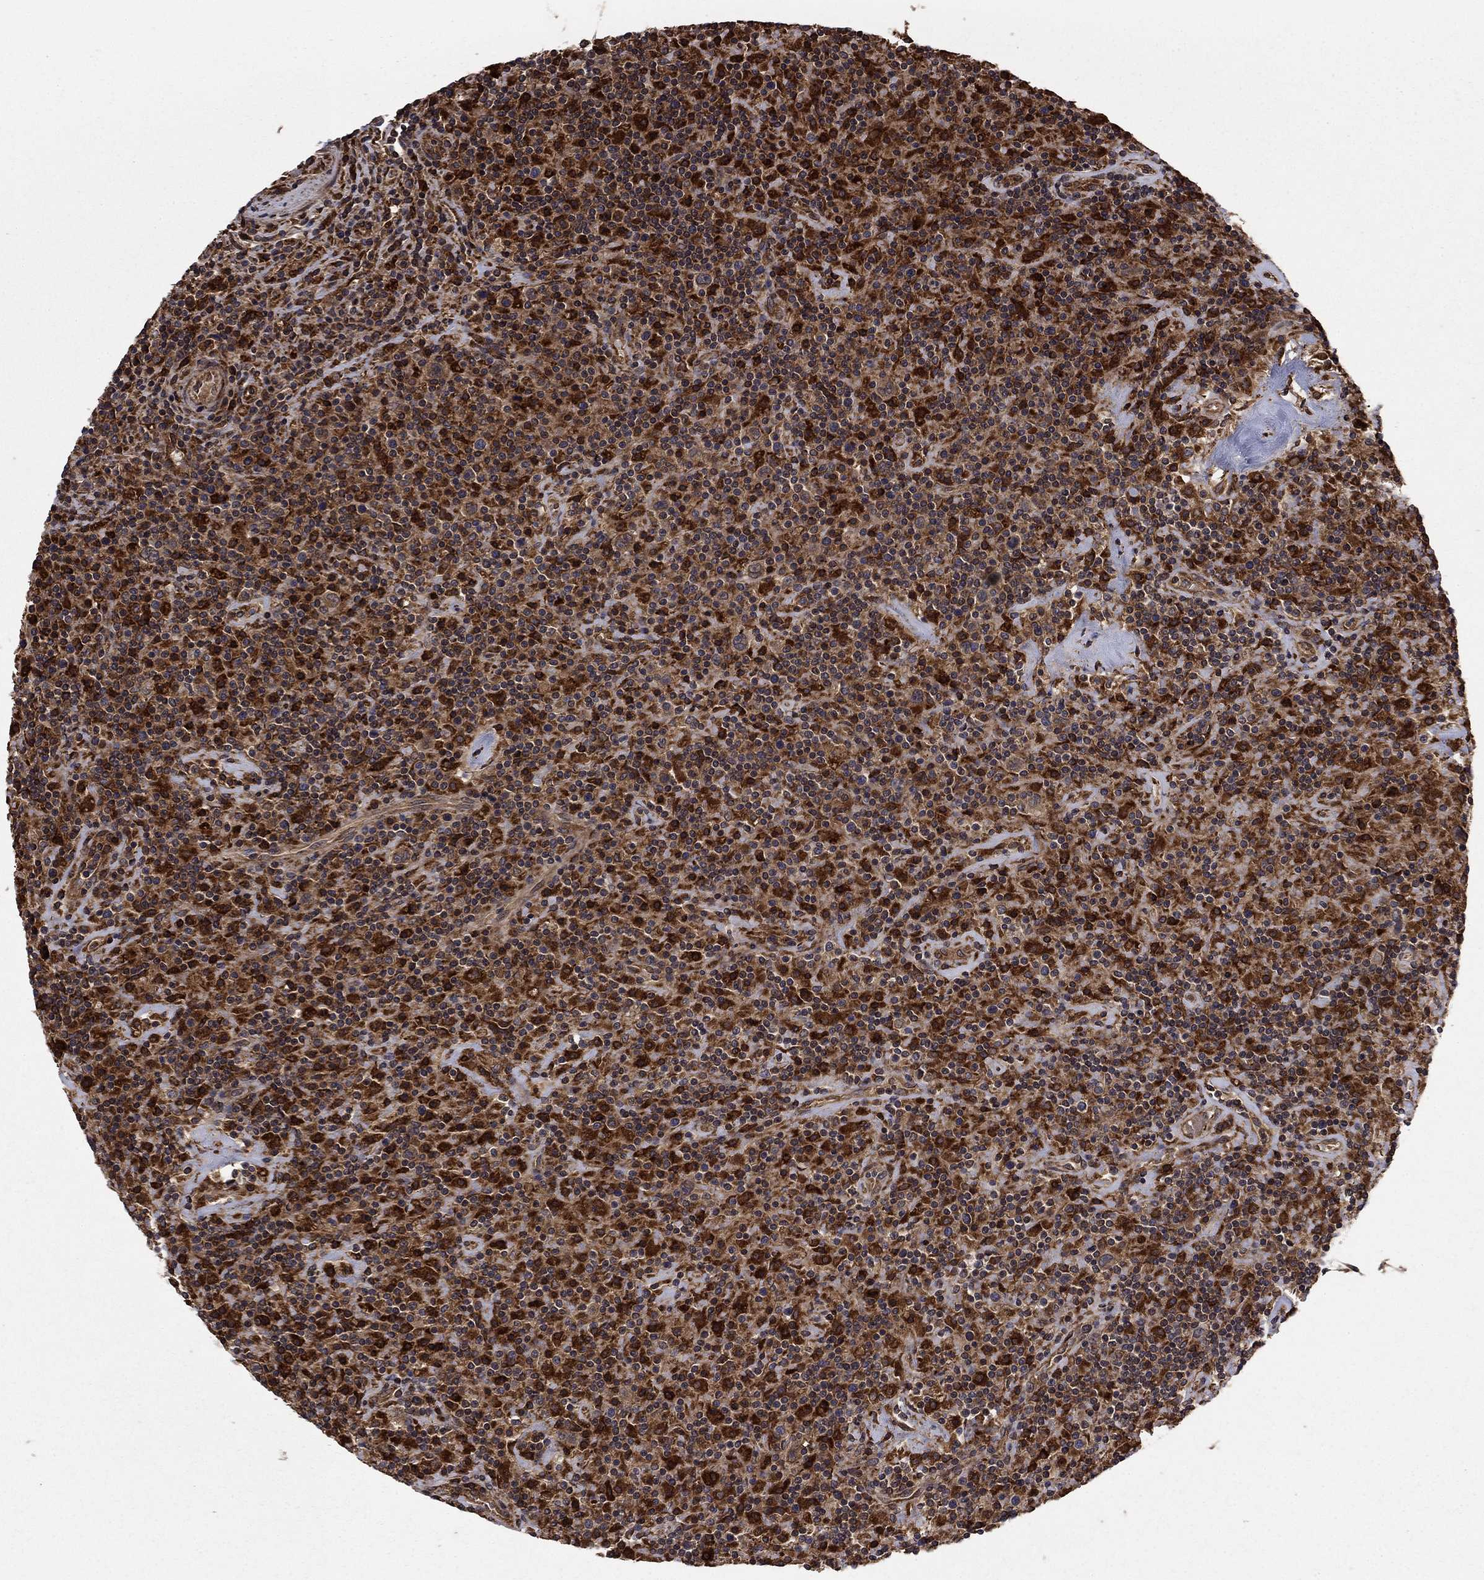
{"staining": {"intensity": "strong", "quantity": "25%-75%", "location": "cytoplasmic/membranous"}, "tissue": "lymphoma", "cell_type": "Tumor cells", "image_type": "cancer", "snomed": [{"axis": "morphology", "description": "Hodgkin's disease, NOS"}, {"axis": "topography", "description": "Lymph node"}], "caption": "This is an image of immunohistochemistry staining of Hodgkin's disease, which shows strong expression in the cytoplasmic/membranous of tumor cells.", "gene": "BABAM2", "patient": {"sex": "male", "age": 70}}